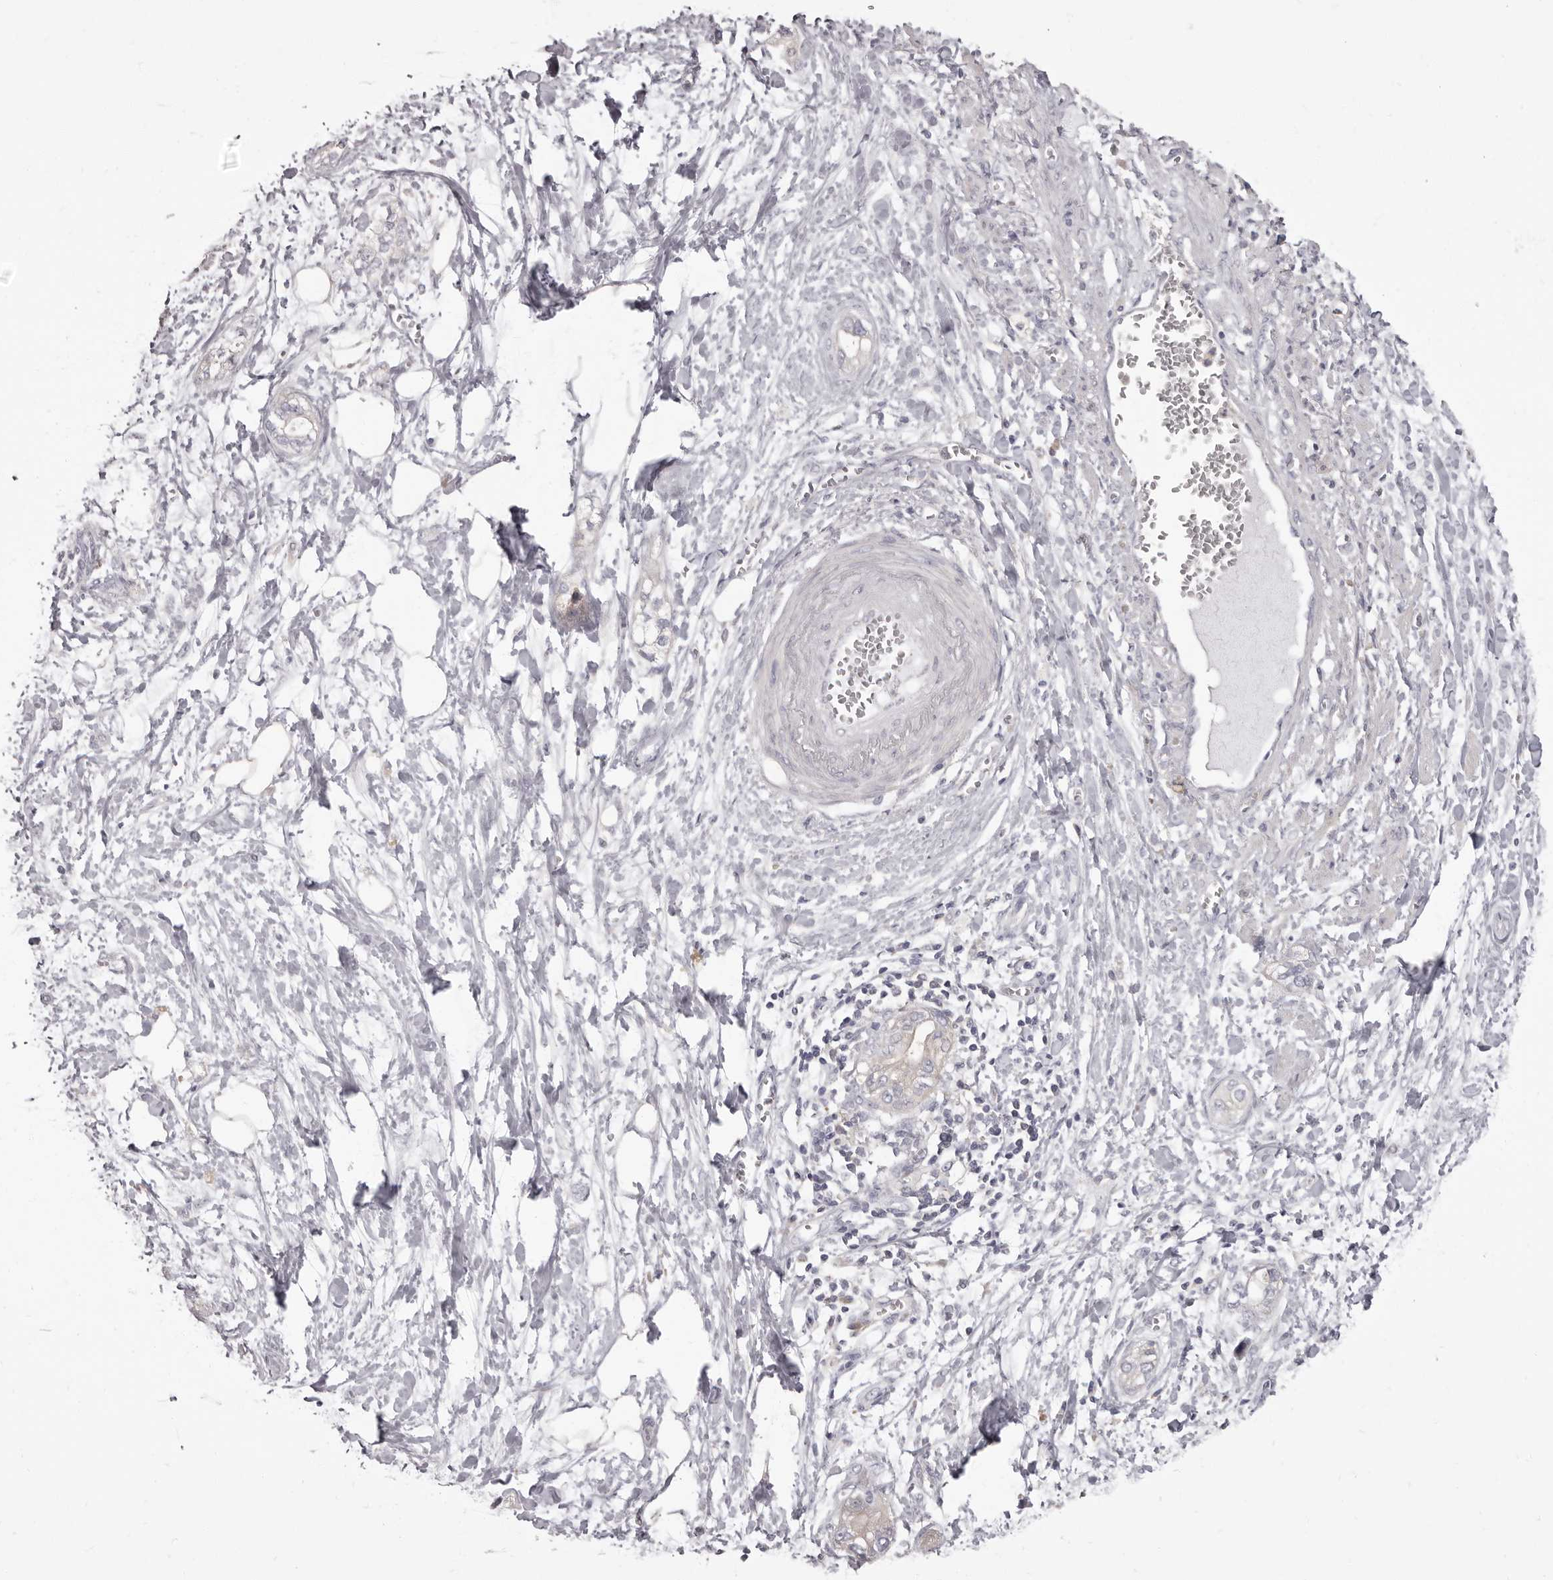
{"staining": {"intensity": "negative", "quantity": "none", "location": "none"}, "tissue": "pancreatic cancer", "cell_type": "Tumor cells", "image_type": "cancer", "snomed": [{"axis": "morphology", "description": "Adenocarcinoma, NOS"}, {"axis": "topography", "description": "Pancreas"}], "caption": "Tumor cells are negative for brown protein staining in pancreatic adenocarcinoma.", "gene": "APEH", "patient": {"sex": "male", "age": 68}}